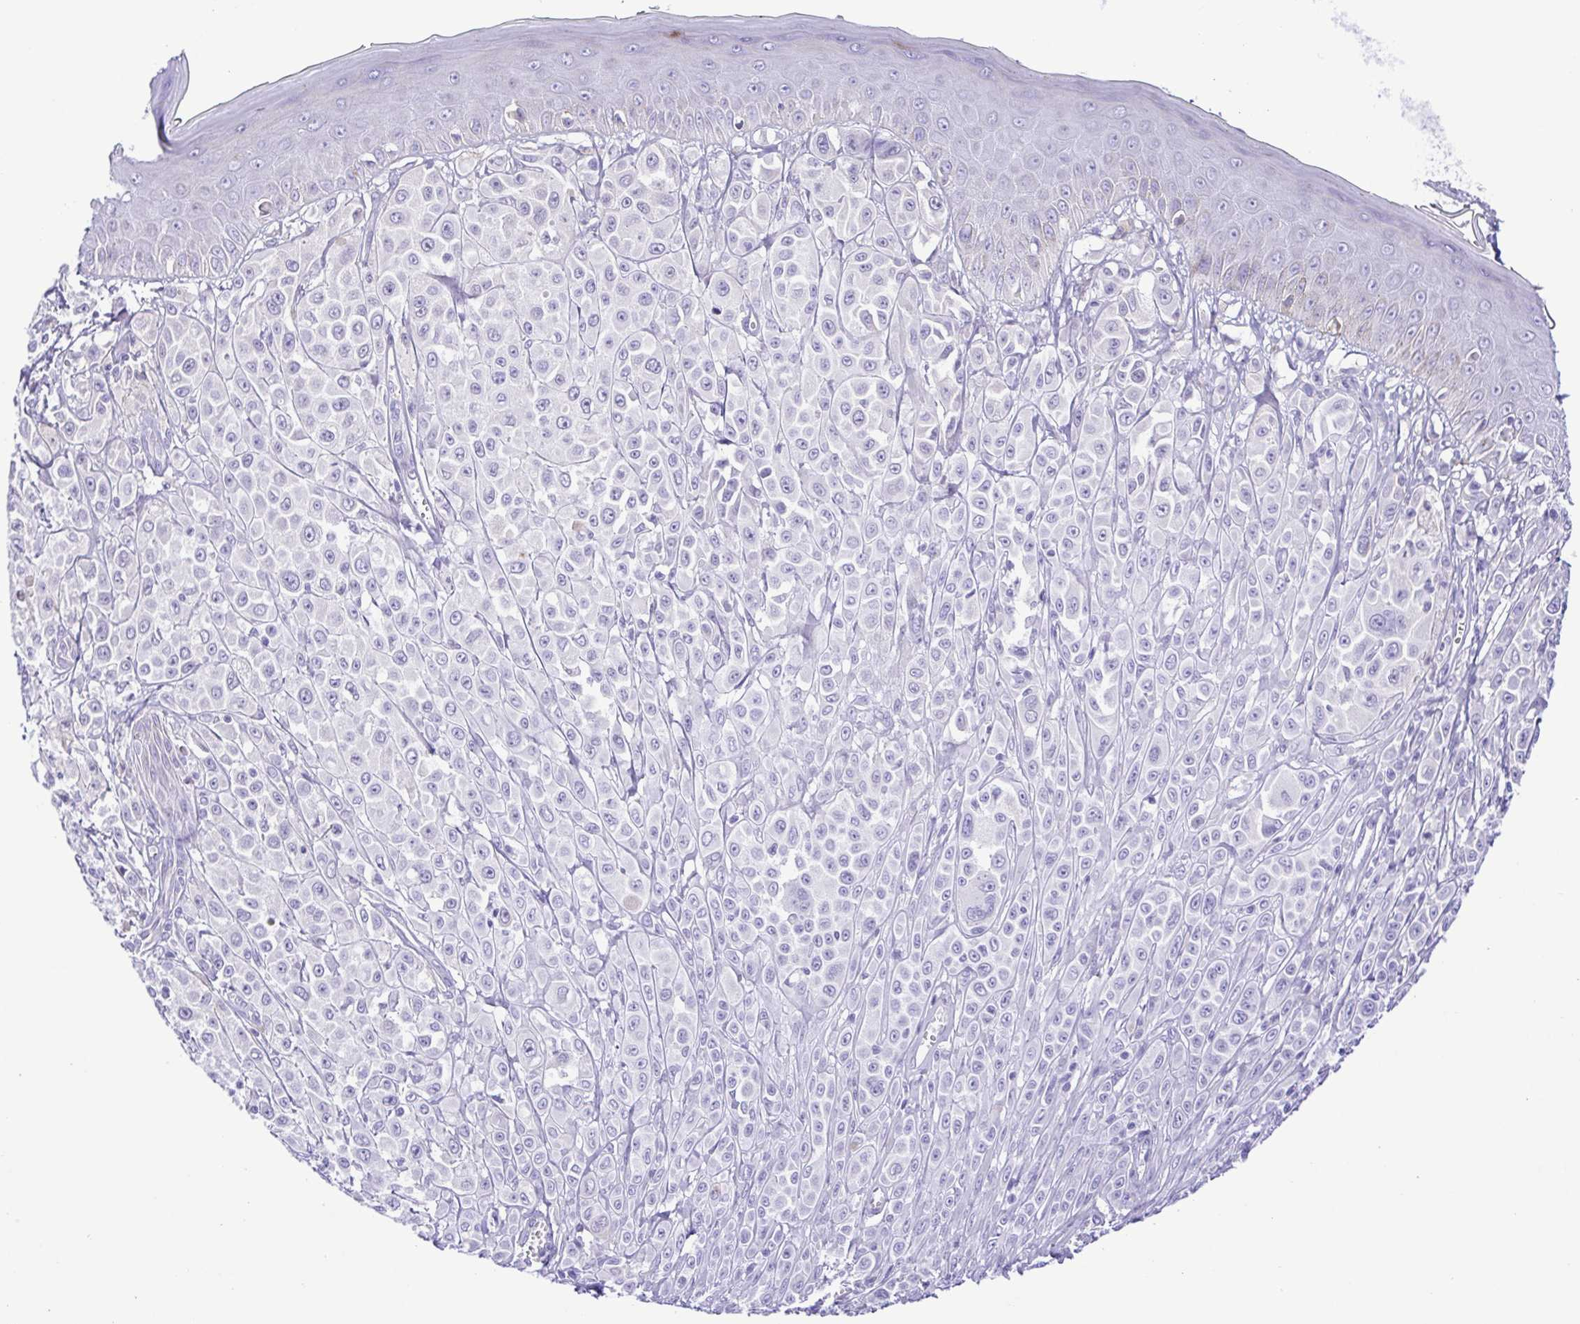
{"staining": {"intensity": "negative", "quantity": "none", "location": "none"}, "tissue": "melanoma", "cell_type": "Tumor cells", "image_type": "cancer", "snomed": [{"axis": "morphology", "description": "Malignant melanoma, NOS"}, {"axis": "topography", "description": "Skin"}], "caption": "This is a histopathology image of IHC staining of malignant melanoma, which shows no positivity in tumor cells.", "gene": "PAK3", "patient": {"sex": "male", "age": 67}}